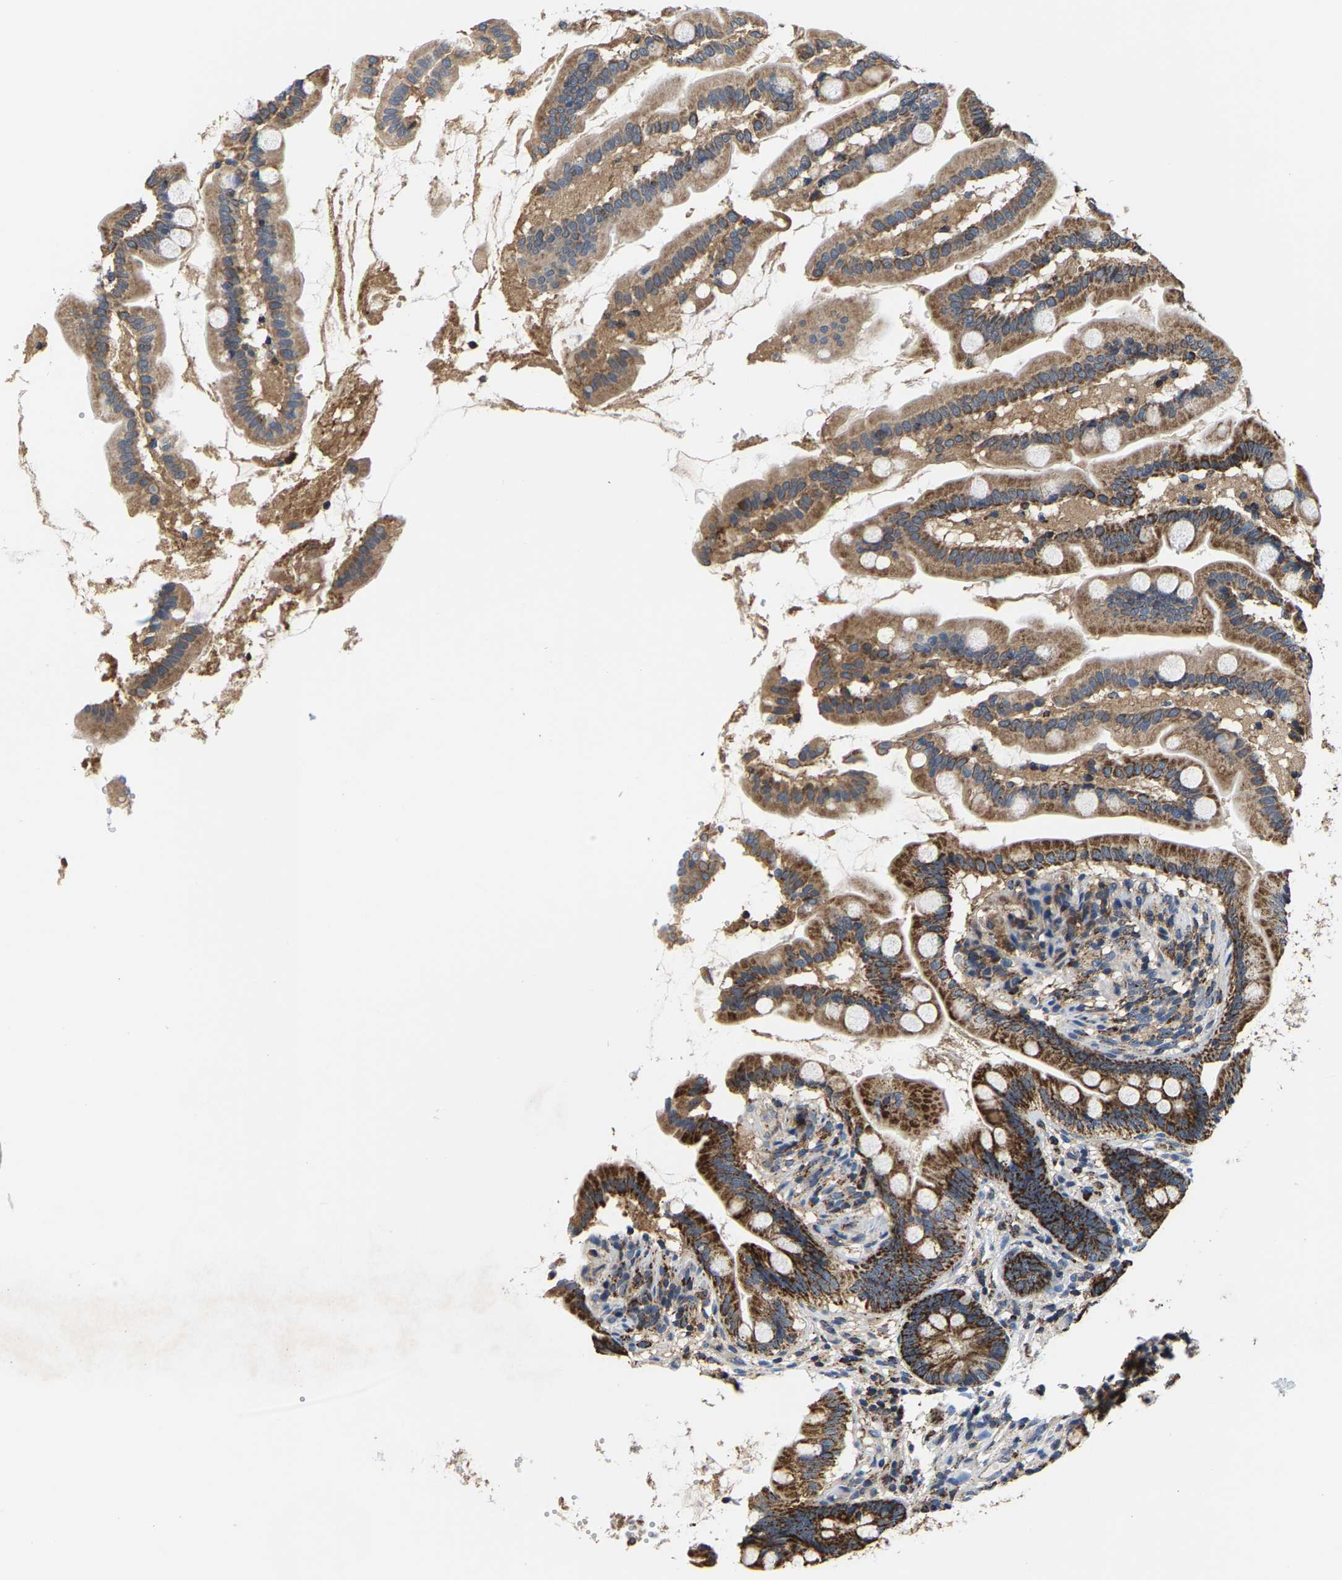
{"staining": {"intensity": "moderate", "quantity": ">75%", "location": "cytoplasmic/membranous"}, "tissue": "small intestine", "cell_type": "Glandular cells", "image_type": "normal", "snomed": [{"axis": "morphology", "description": "Normal tissue, NOS"}, {"axis": "topography", "description": "Small intestine"}], "caption": "Immunohistochemical staining of benign human small intestine shows moderate cytoplasmic/membranous protein expression in about >75% of glandular cells. (DAB IHC with brightfield microscopy, high magnification).", "gene": "SHMT2", "patient": {"sex": "female", "age": 56}}